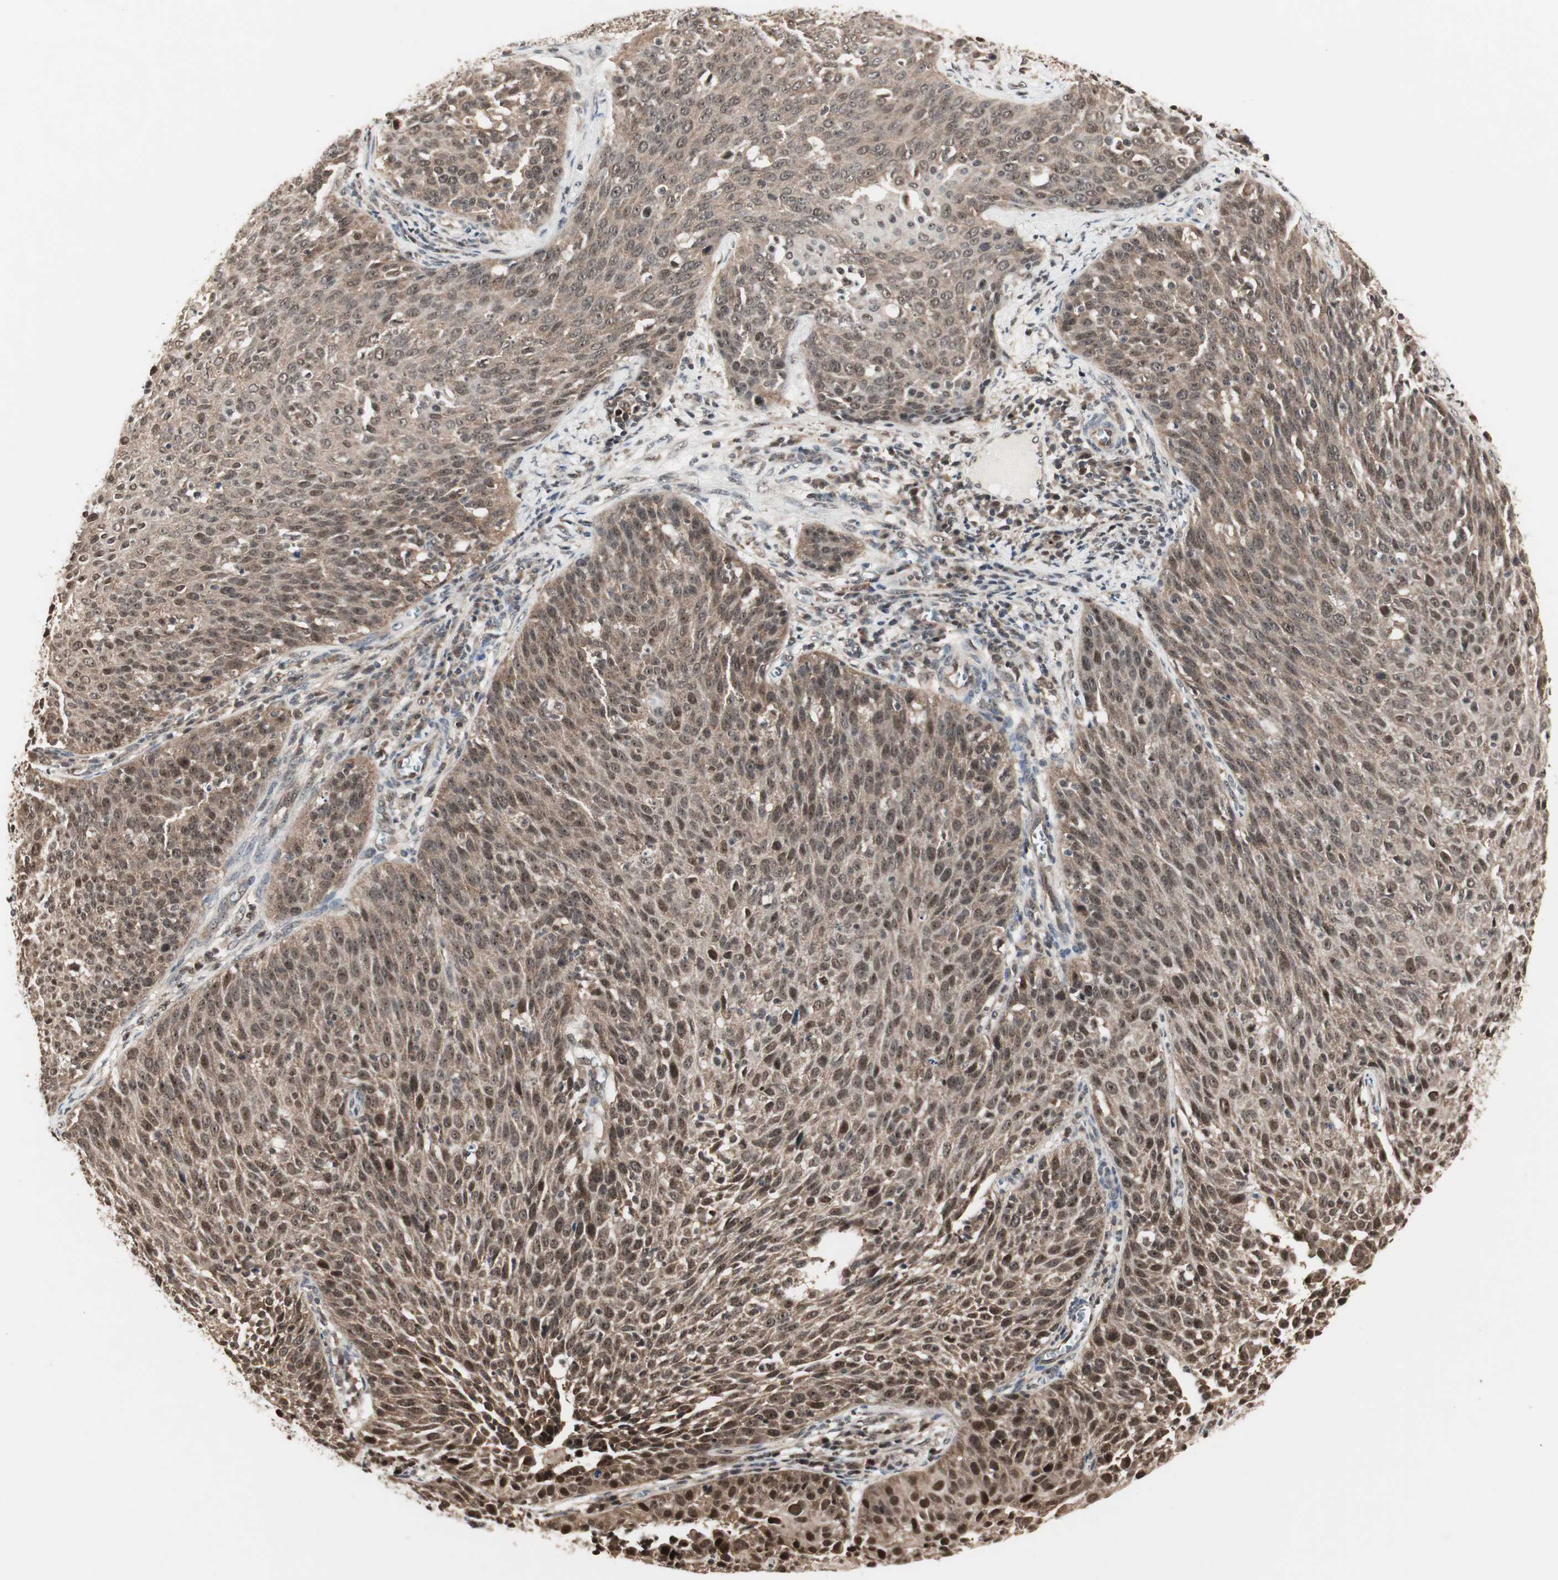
{"staining": {"intensity": "moderate", "quantity": ">75%", "location": "cytoplasmic/membranous,nuclear"}, "tissue": "cervical cancer", "cell_type": "Tumor cells", "image_type": "cancer", "snomed": [{"axis": "morphology", "description": "Squamous cell carcinoma, NOS"}, {"axis": "topography", "description": "Cervix"}], "caption": "A photomicrograph showing moderate cytoplasmic/membranous and nuclear positivity in about >75% of tumor cells in cervical cancer, as visualized by brown immunohistochemical staining.", "gene": "CSNK2B", "patient": {"sex": "female", "age": 38}}